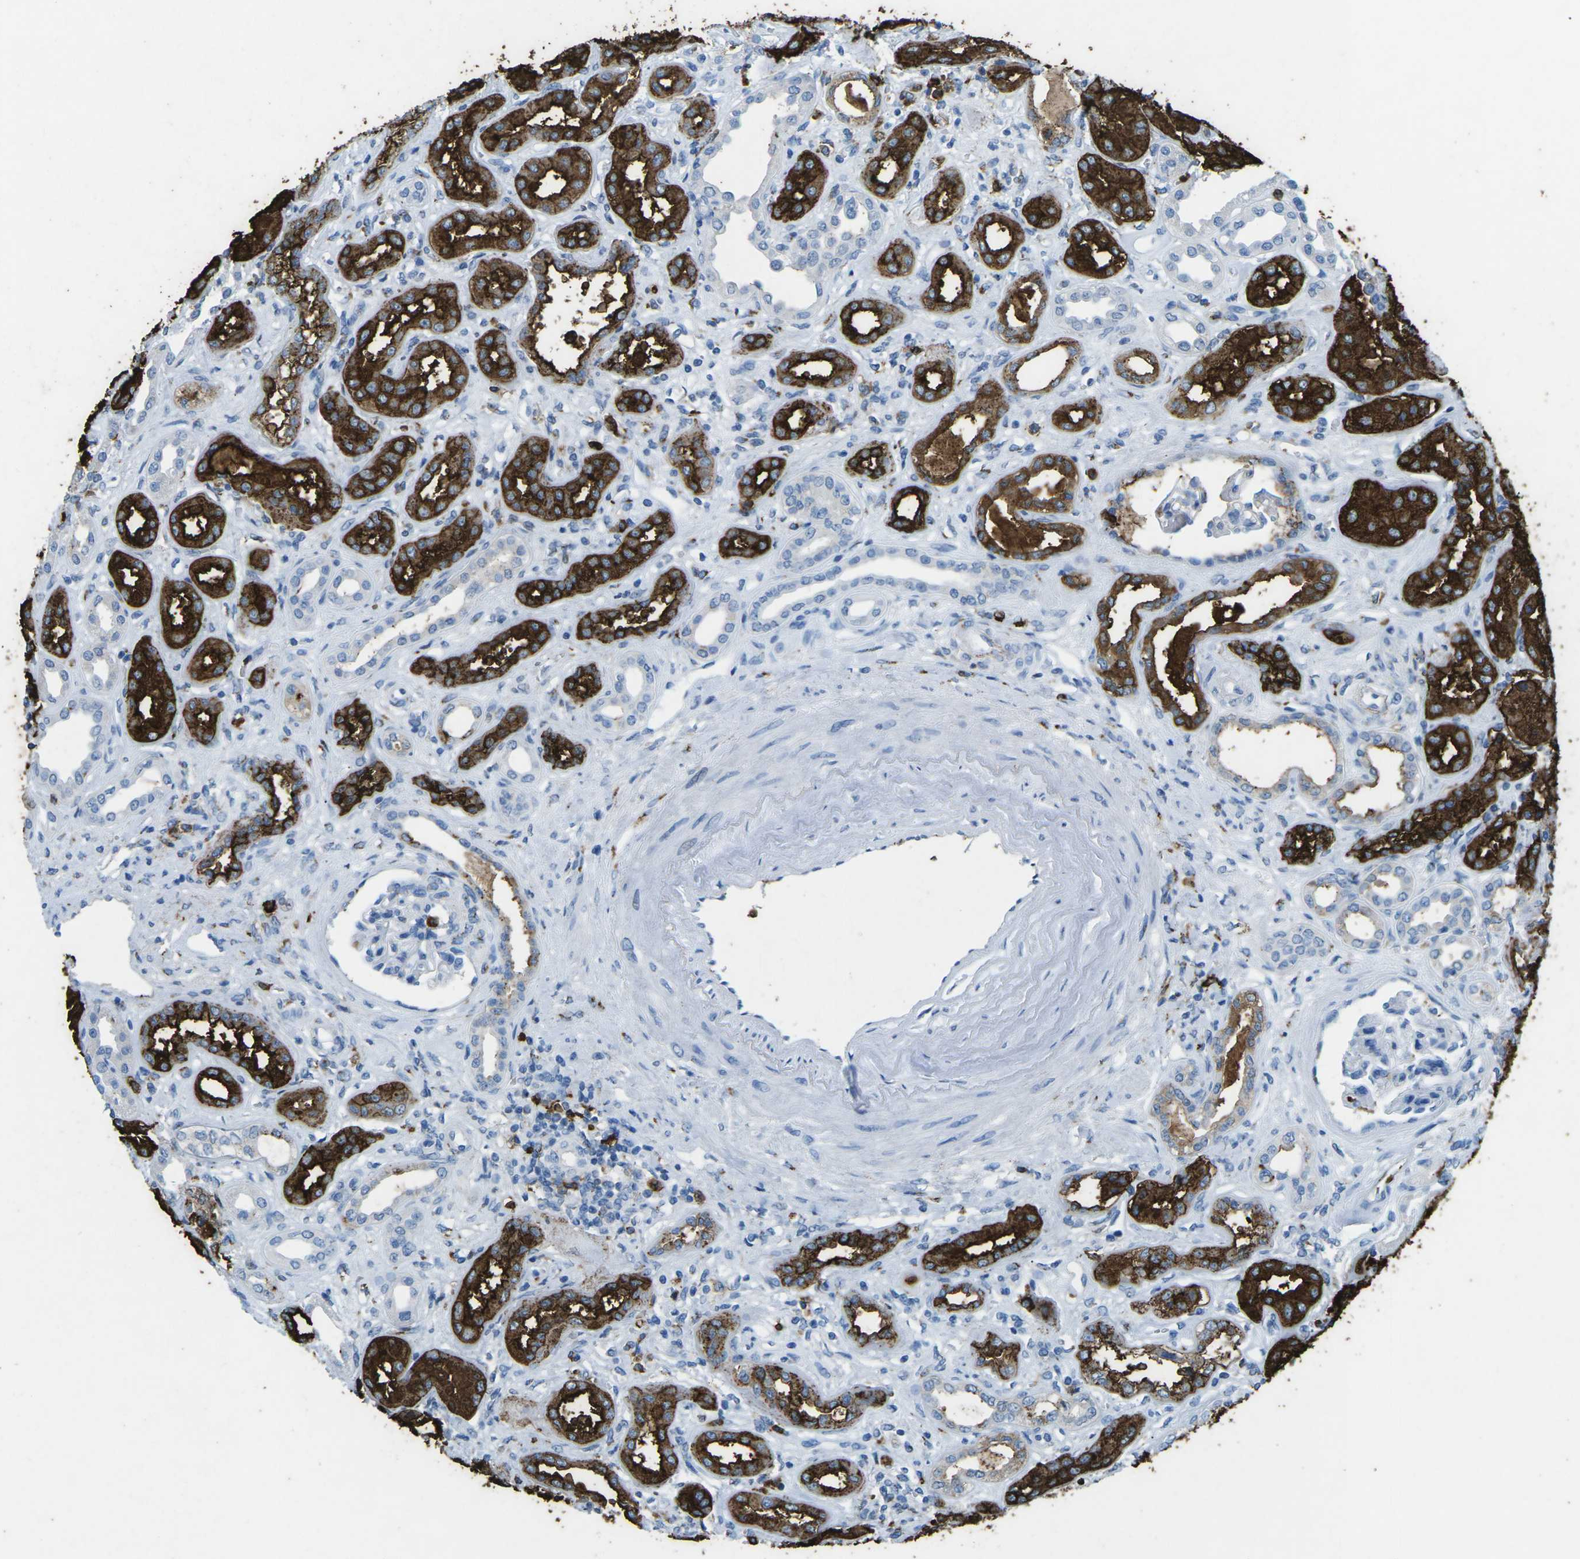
{"staining": {"intensity": "negative", "quantity": "none", "location": "none"}, "tissue": "kidney", "cell_type": "Cells in glomeruli", "image_type": "normal", "snomed": [{"axis": "morphology", "description": "Normal tissue, NOS"}, {"axis": "topography", "description": "Kidney"}], "caption": "Cells in glomeruli are negative for protein expression in benign human kidney. (Stains: DAB immunohistochemistry with hematoxylin counter stain, Microscopy: brightfield microscopy at high magnification).", "gene": "CTAGE1", "patient": {"sex": "male", "age": 59}}